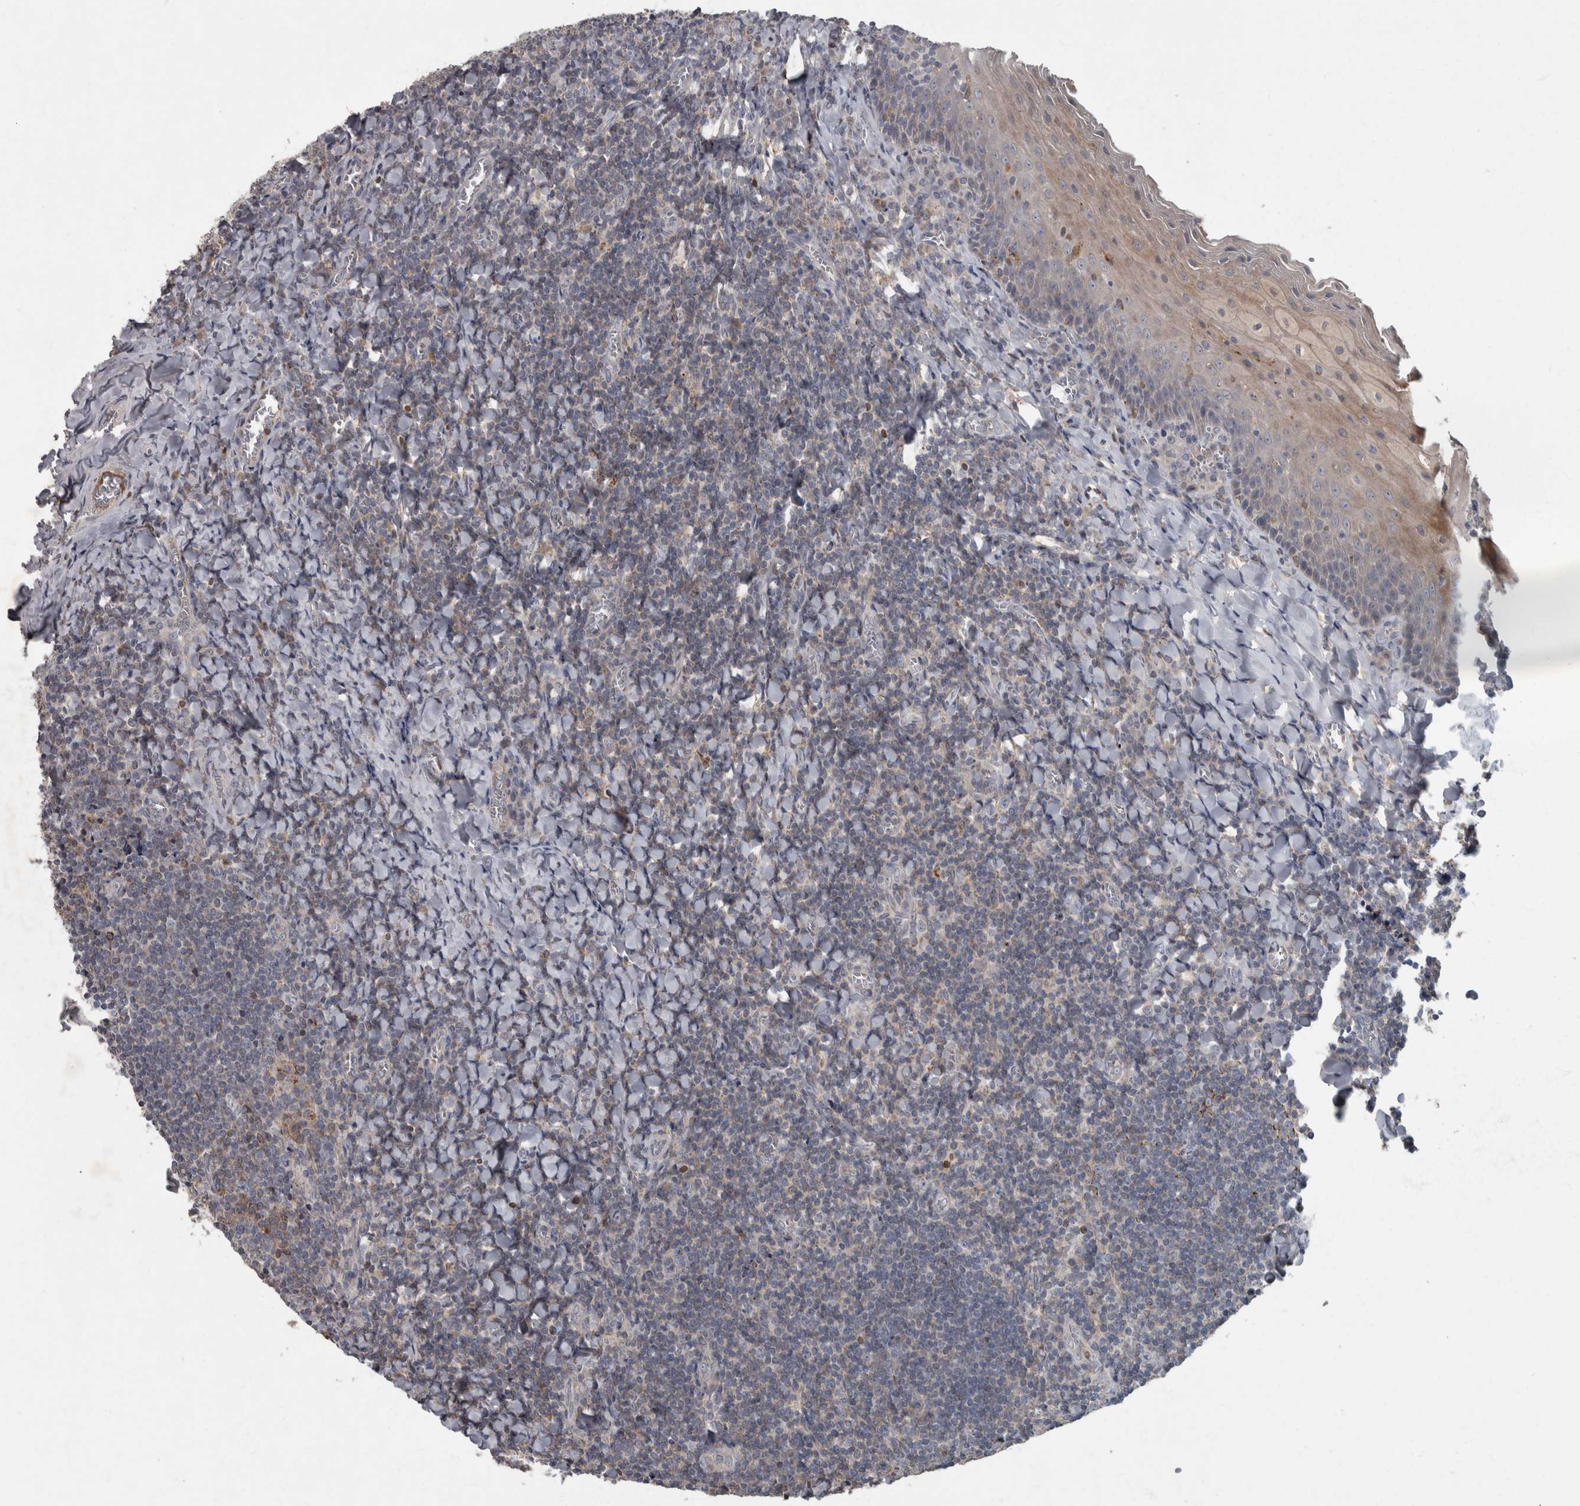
{"staining": {"intensity": "moderate", "quantity": "<25%", "location": "cytoplasmic/membranous"}, "tissue": "tonsil", "cell_type": "Germinal center cells", "image_type": "normal", "snomed": [{"axis": "morphology", "description": "Normal tissue, NOS"}, {"axis": "topography", "description": "Tonsil"}], "caption": "A micrograph of tonsil stained for a protein exhibits moderate cytoplasmic/membranous brown staining in germinal center cells.", "gene": "PPP1R3C", "patient": {"sex": "male", "age": 27}}